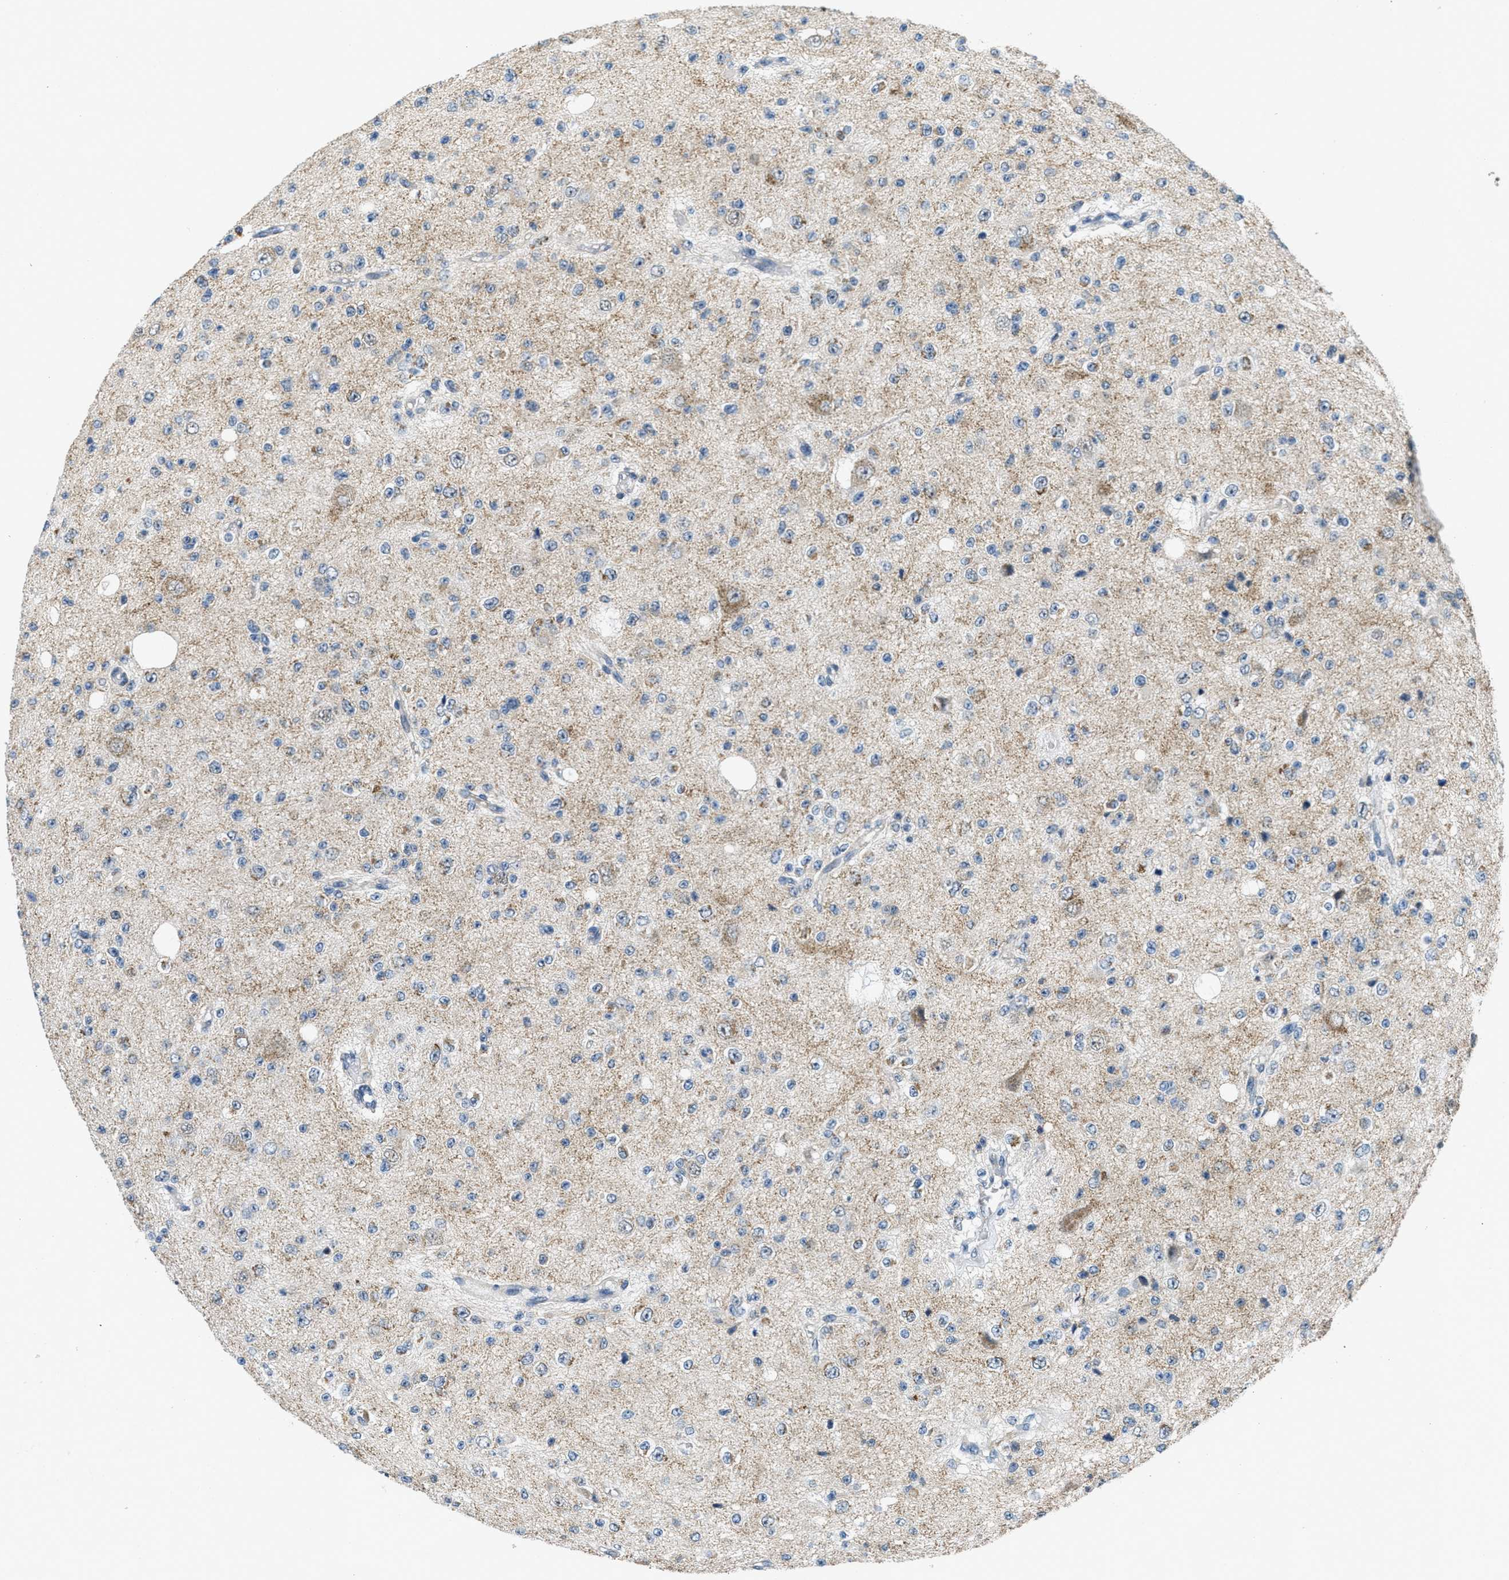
{"staining": {"intensity": "weak", "quantity": "<25%", "location": "cytoplasmic/membranous"}, "tissue": "glioma", "cell_type": "Tumor cells", "image_type": "cancer", "snomed": [{"axis": "morphology", "description": "Glioma, malignant, High grade"}, {"axis": "topography", "description": "pancreas cauda"}], "caption": "Tumor cells are negative for protein expression in human malignant high-grade glioma.", "gene": "TOMM70", "patient": {"sex": "male", "age": 60}}